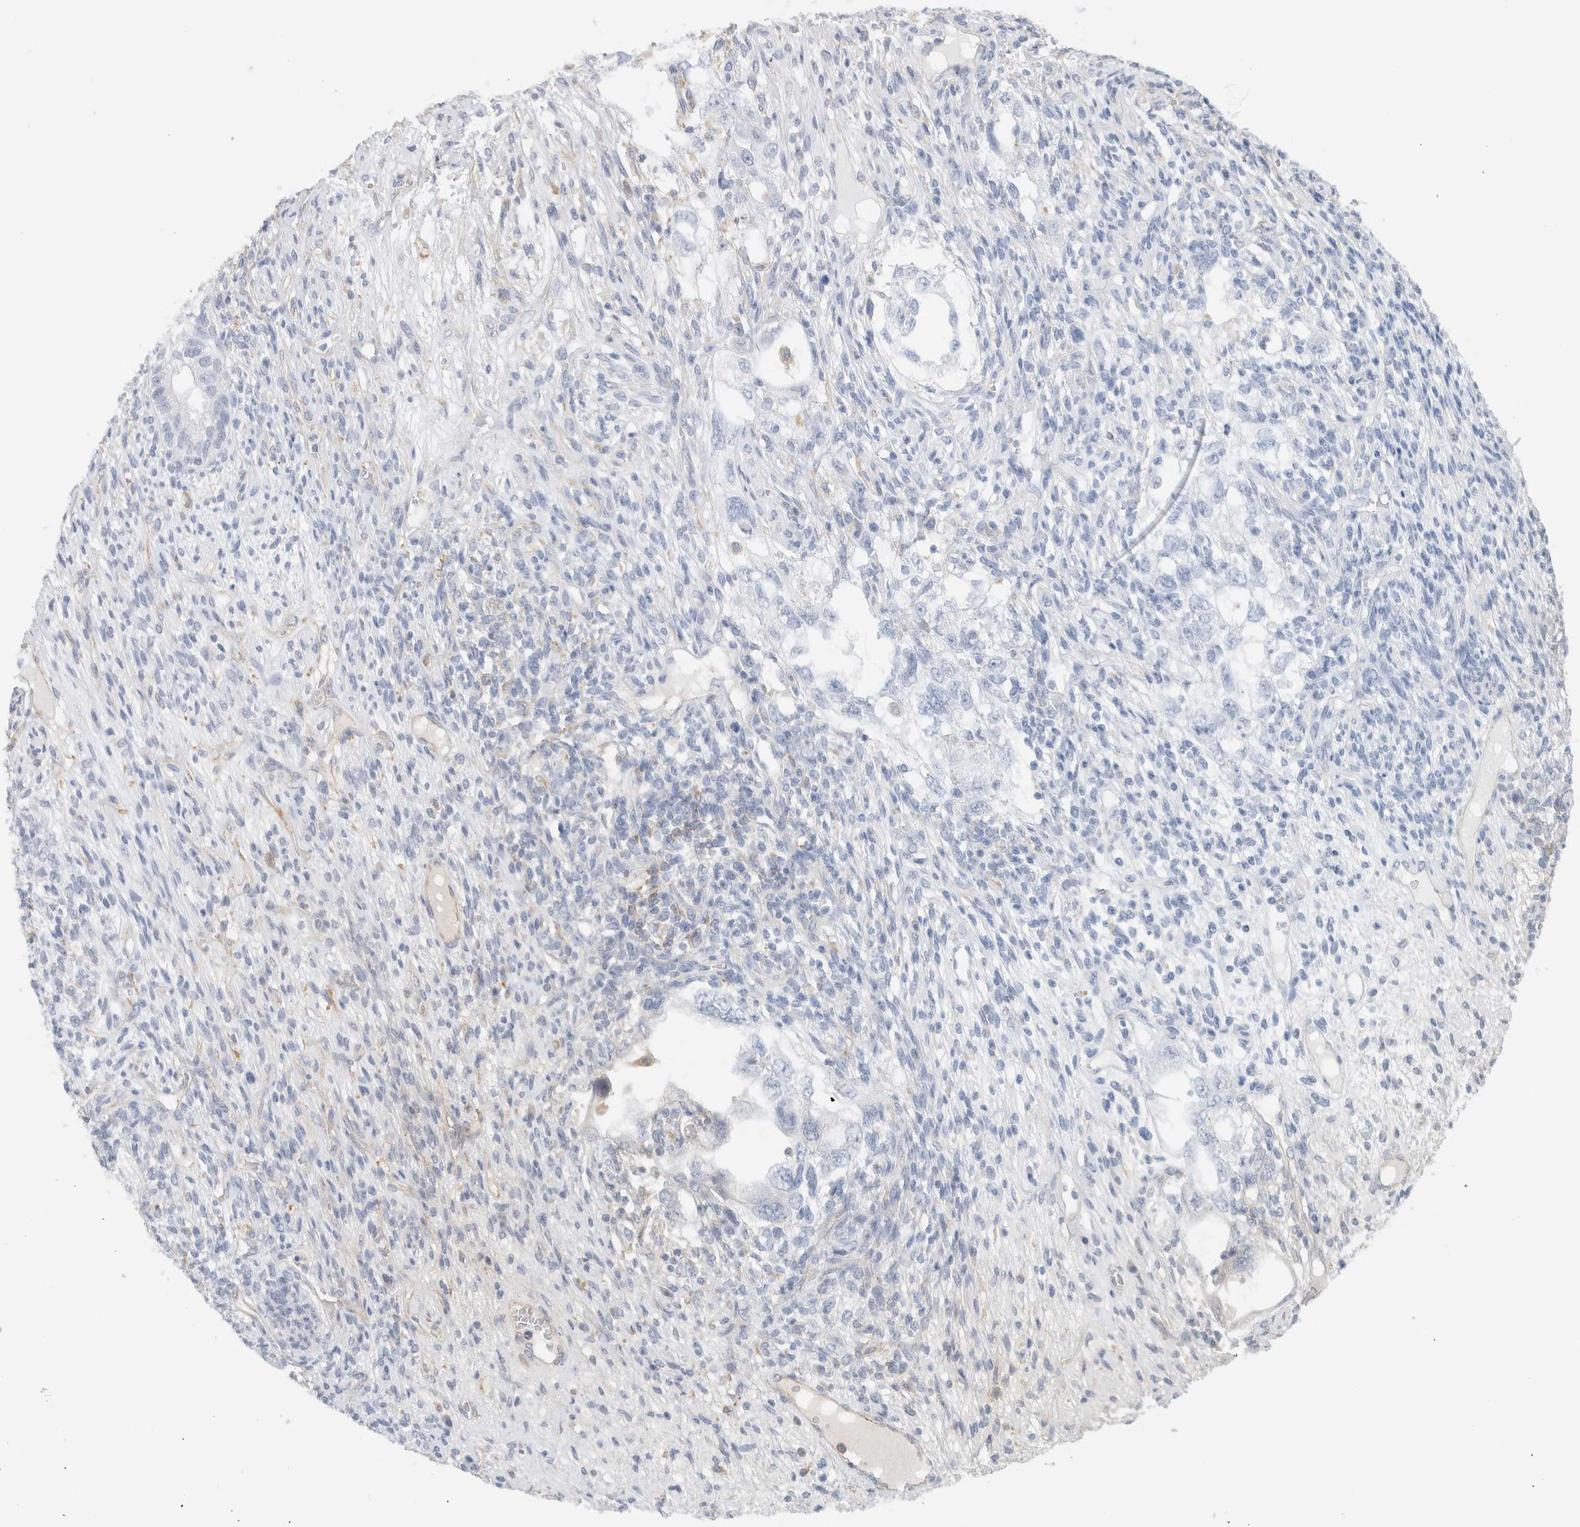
{"staining": {"intensity": "negative", "quantity": "none", "location": "none"}, "tissue": "testis cancer", "cell_type": "Tumor cells", "image_type": "cancer", "snomed": [{"axis": "morphology", "description": "Seminoma, NOS"}, {"axis": "topography", "description": "Testis"}], "caption": "Immunohistochemistry photomicrograph of neoplastic tissue: testis cancer (seminoma) stained with DAB shows no significant protein expression in tumor cells.", "gene": "LY86", "patient": {"sex": "male", "age": 28}}